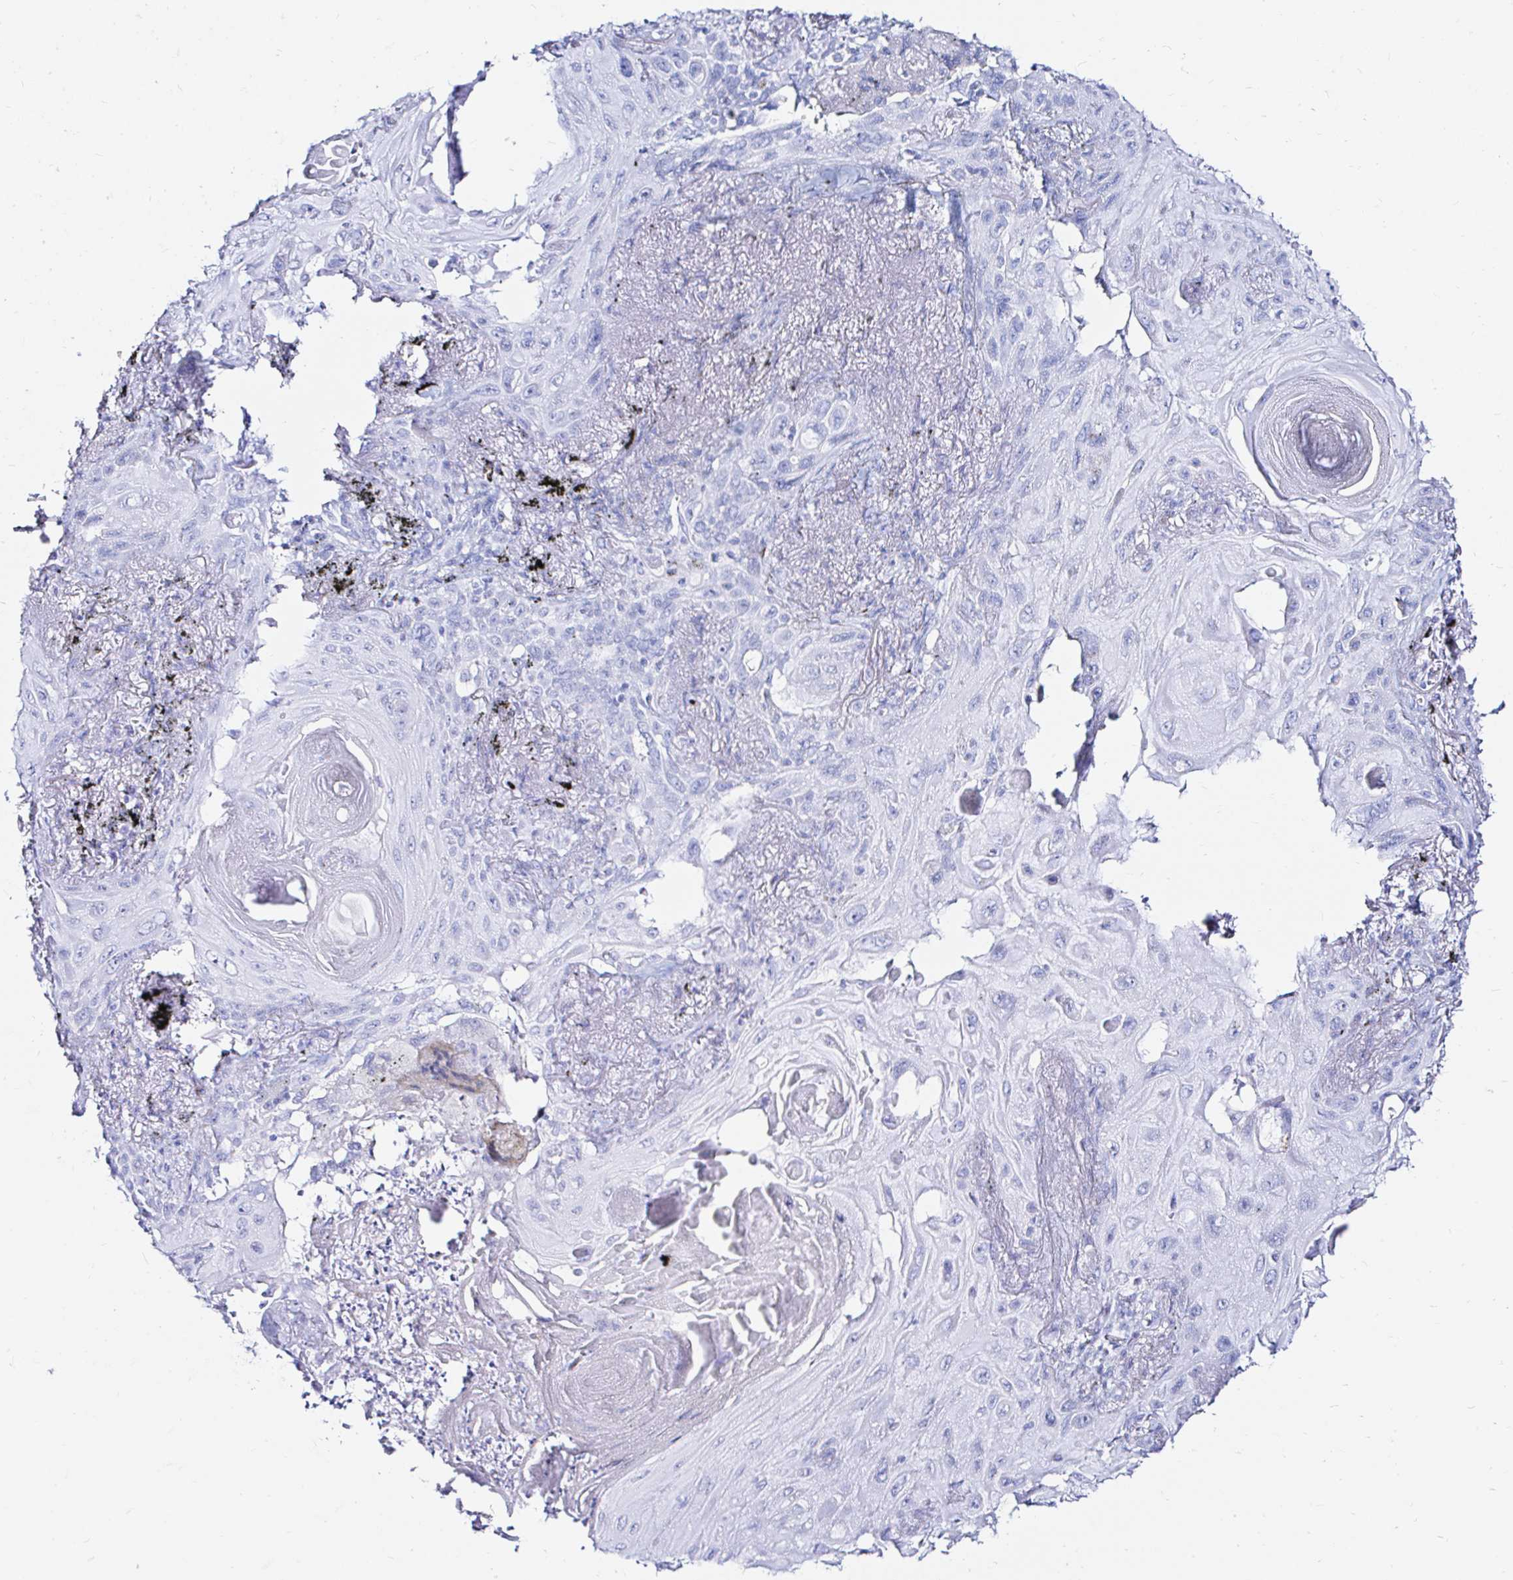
{"staining": {"intensity": "negative", "quantity": "none", "location": "none"}, "tissue": "lung cancer", "cell_type": "Tumor cells", "image_type": "cancer", "snomed": [{"axis": "morphology", "description": "Squamous cell carcinoma, NOS"}, {"axis": "topography", "description": "Lung"}], "caption": "Immunohistochemistry image of human lung cancer stained for a protein (brown), which demonstrates no positivity in tumor cells.", "gene": "ZNF432", "patient": {"sex": "male", "age": 79}}